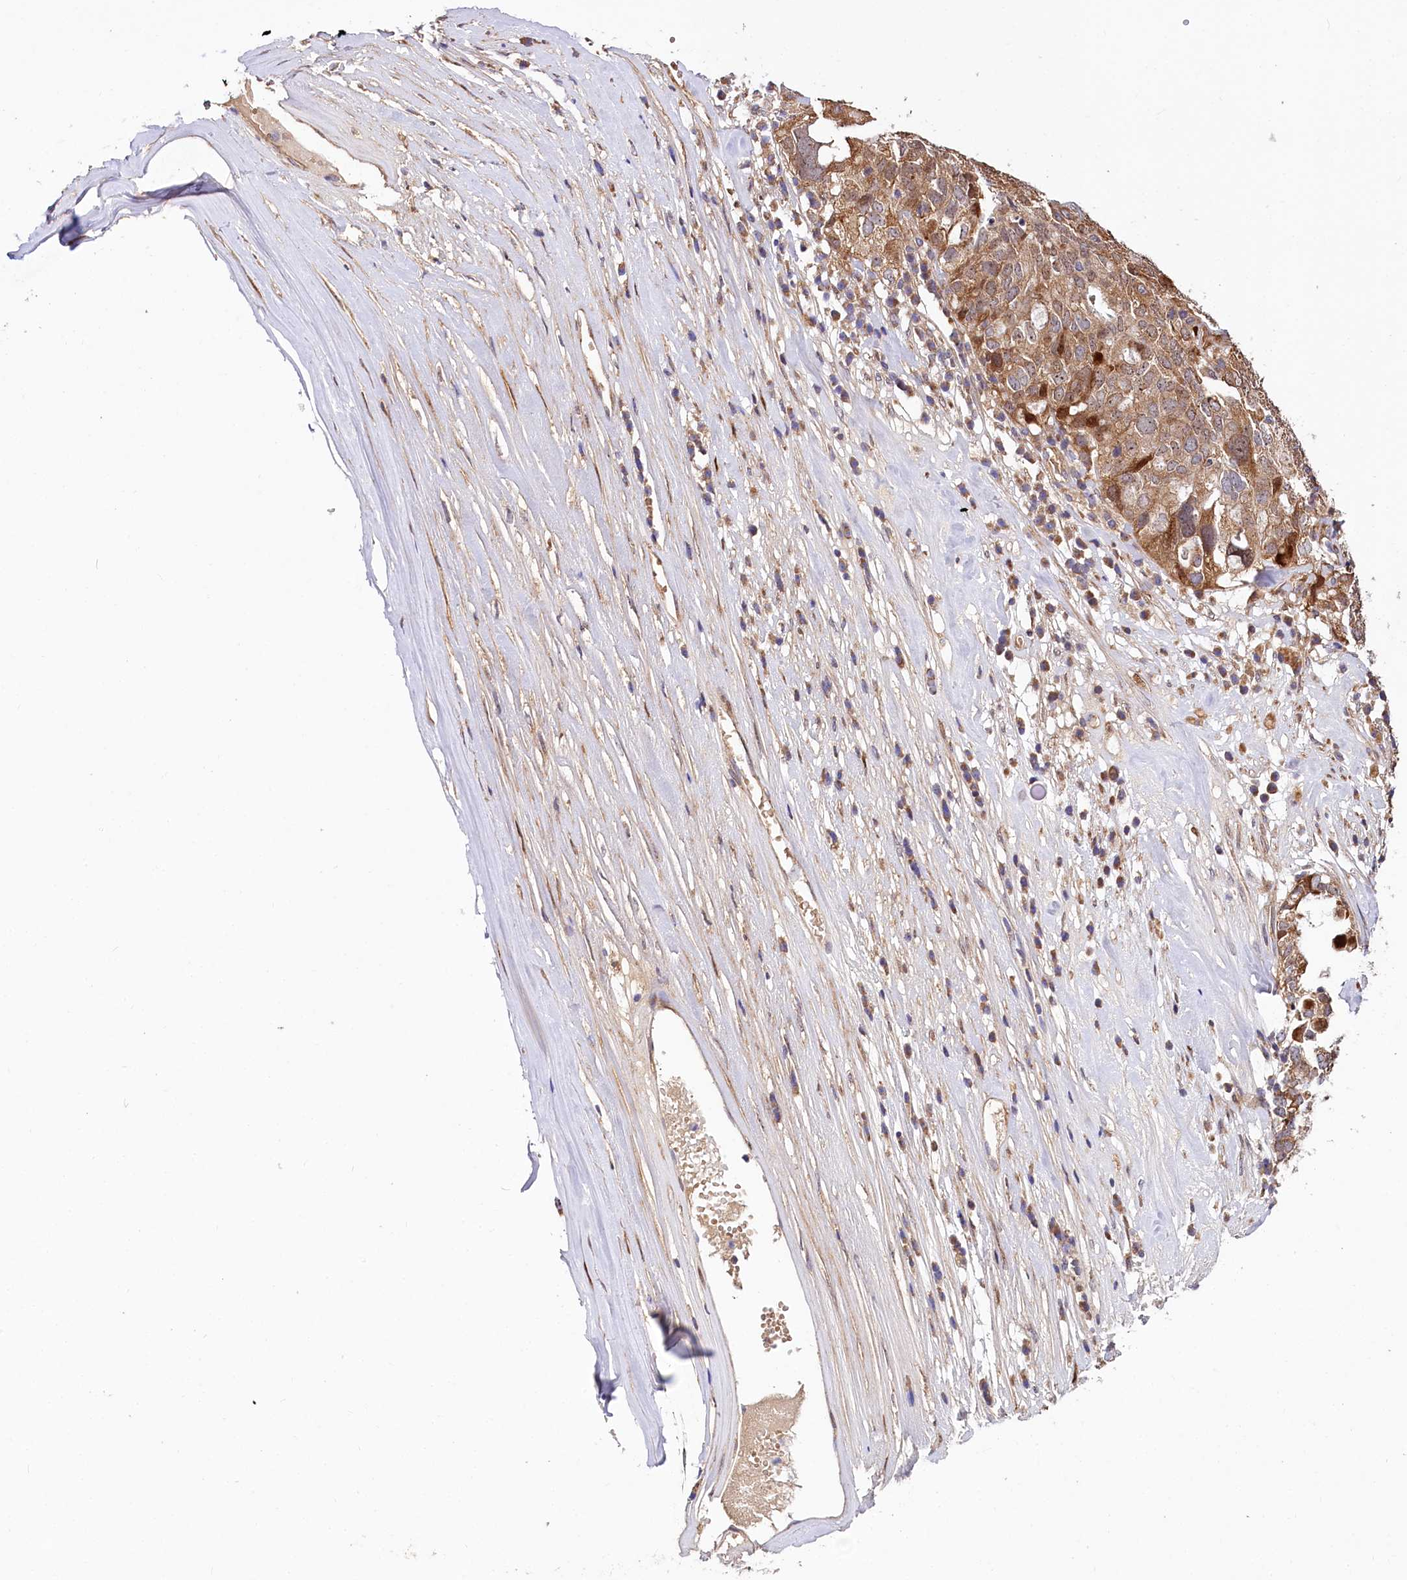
{"staining": {"intensity": "moderate", "quantity": ">75%", "location": "cytoplasmic/membranous,nuclear"}, "tissue": "ovarian cancer", "cell_type": "Tumor cells", "image_type": "cancer", "snomed": [{"axis": "morphology", "description": "Carcinoma, endometroid"}, {"axis": "topography", "description": "Ovary"}], "caption": "Protein staining of endometroid carcinoma (ovarian) tissue demonstrates moderate cytoplasmic/membranous and nuclear positivity in approximately >75% of tumor cells.", "gene": "PDZRN3", "patient": {"sex": "female", "age": 62}}